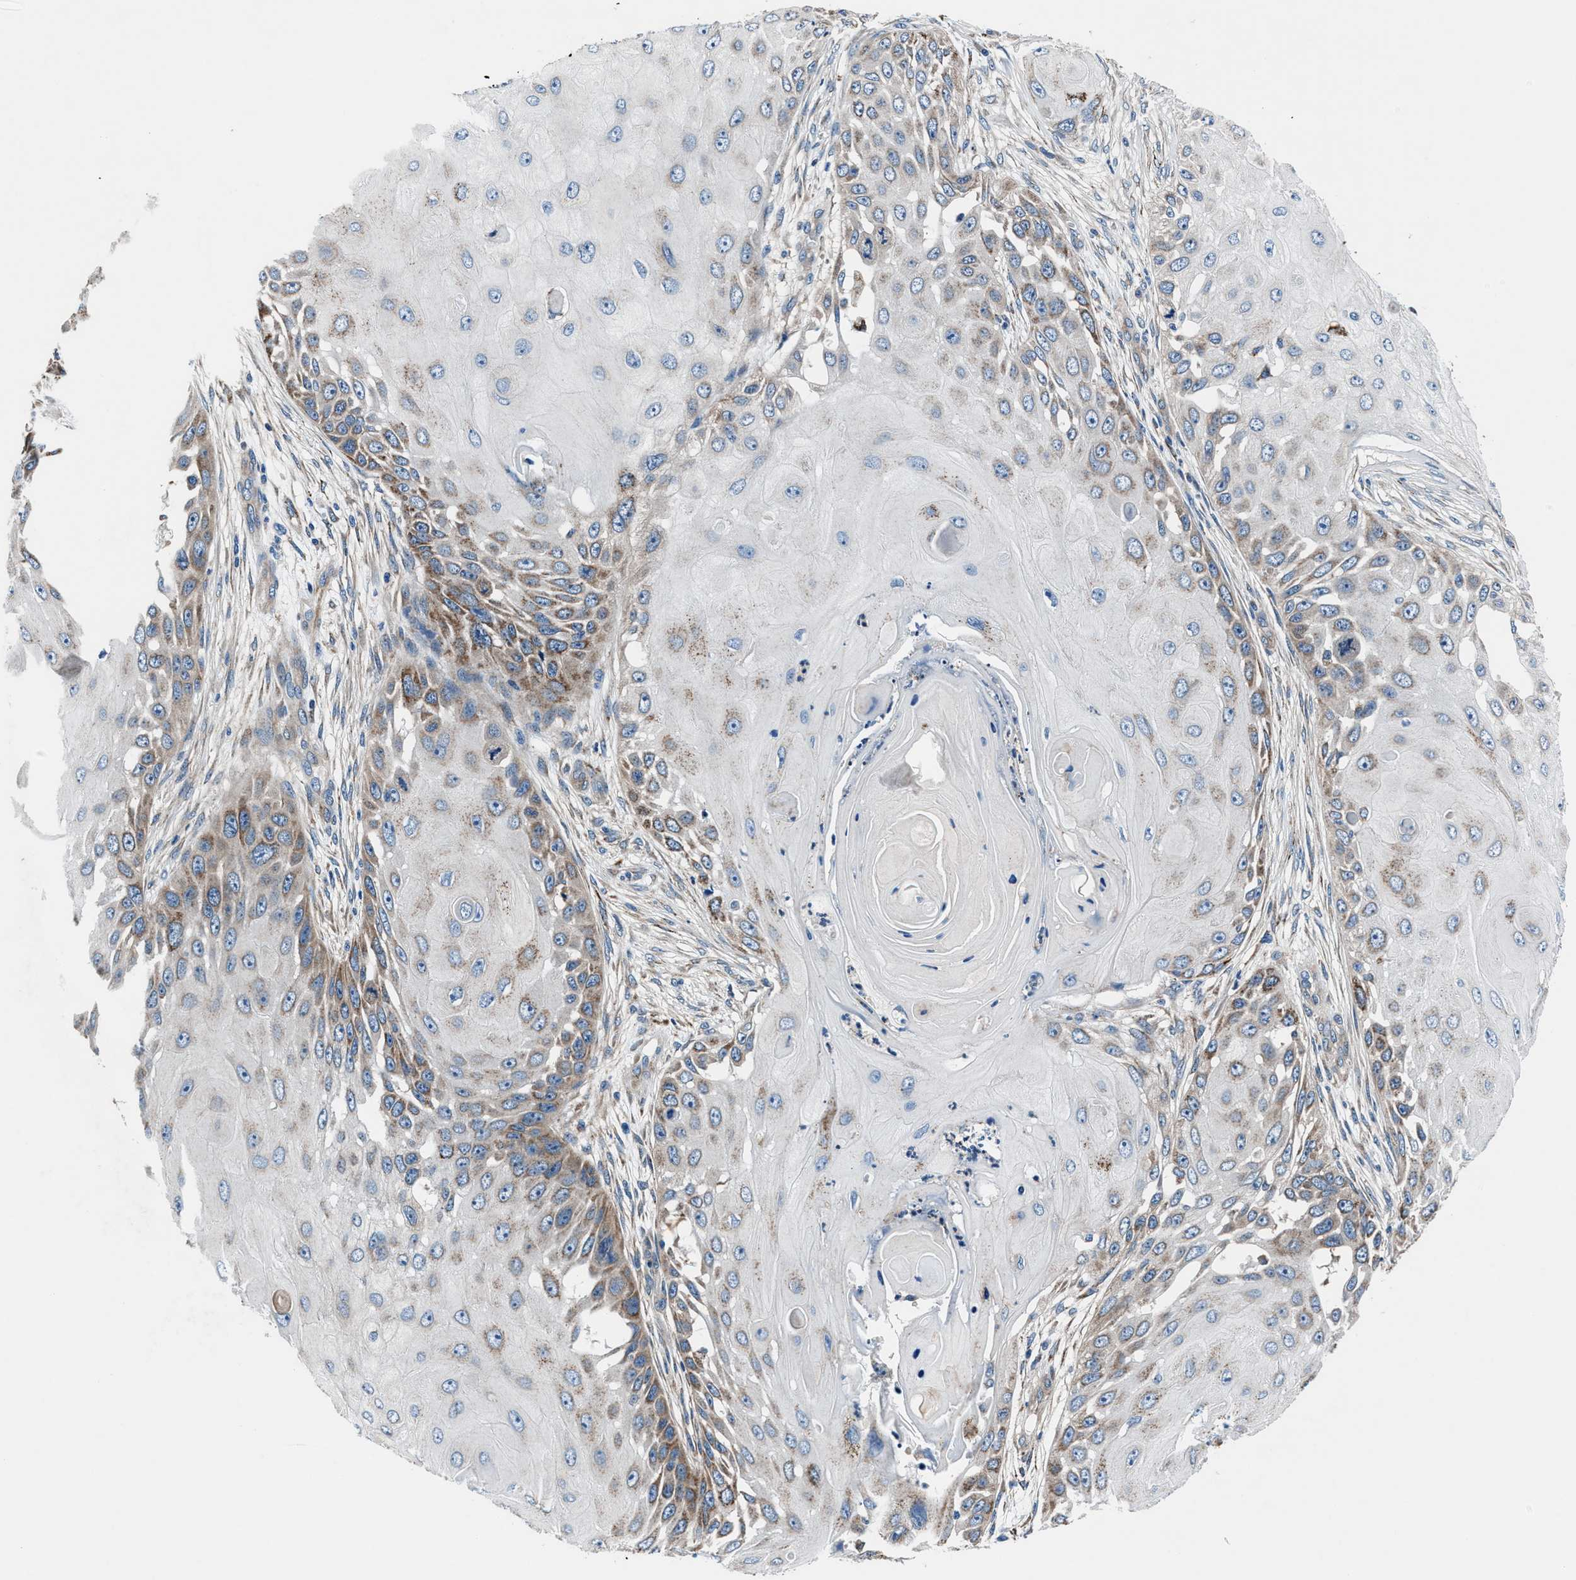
{"staining": {"intensity": "moderate", "quantity": "<25%", "location": "cytoplasmic/membranous"}, "tissue": "skin cancer", "cell_type": "Tumor cells", "image_type": "cancer", "snomed": [{"axis": "morphology", "description": "Squamous cell carcinoma, NOS"}, {"axis": "topography", "description": "Skin"}], "caption": "Protein staining by immunohistochemistry (IHC) shows moderate cytoplasmic/membranous staining in approximately <25% of tumor cells in squamous cell carcinoma (skin).", "gene": "PRTFDC1", "patient": {"sex": "female", "age": 44}}